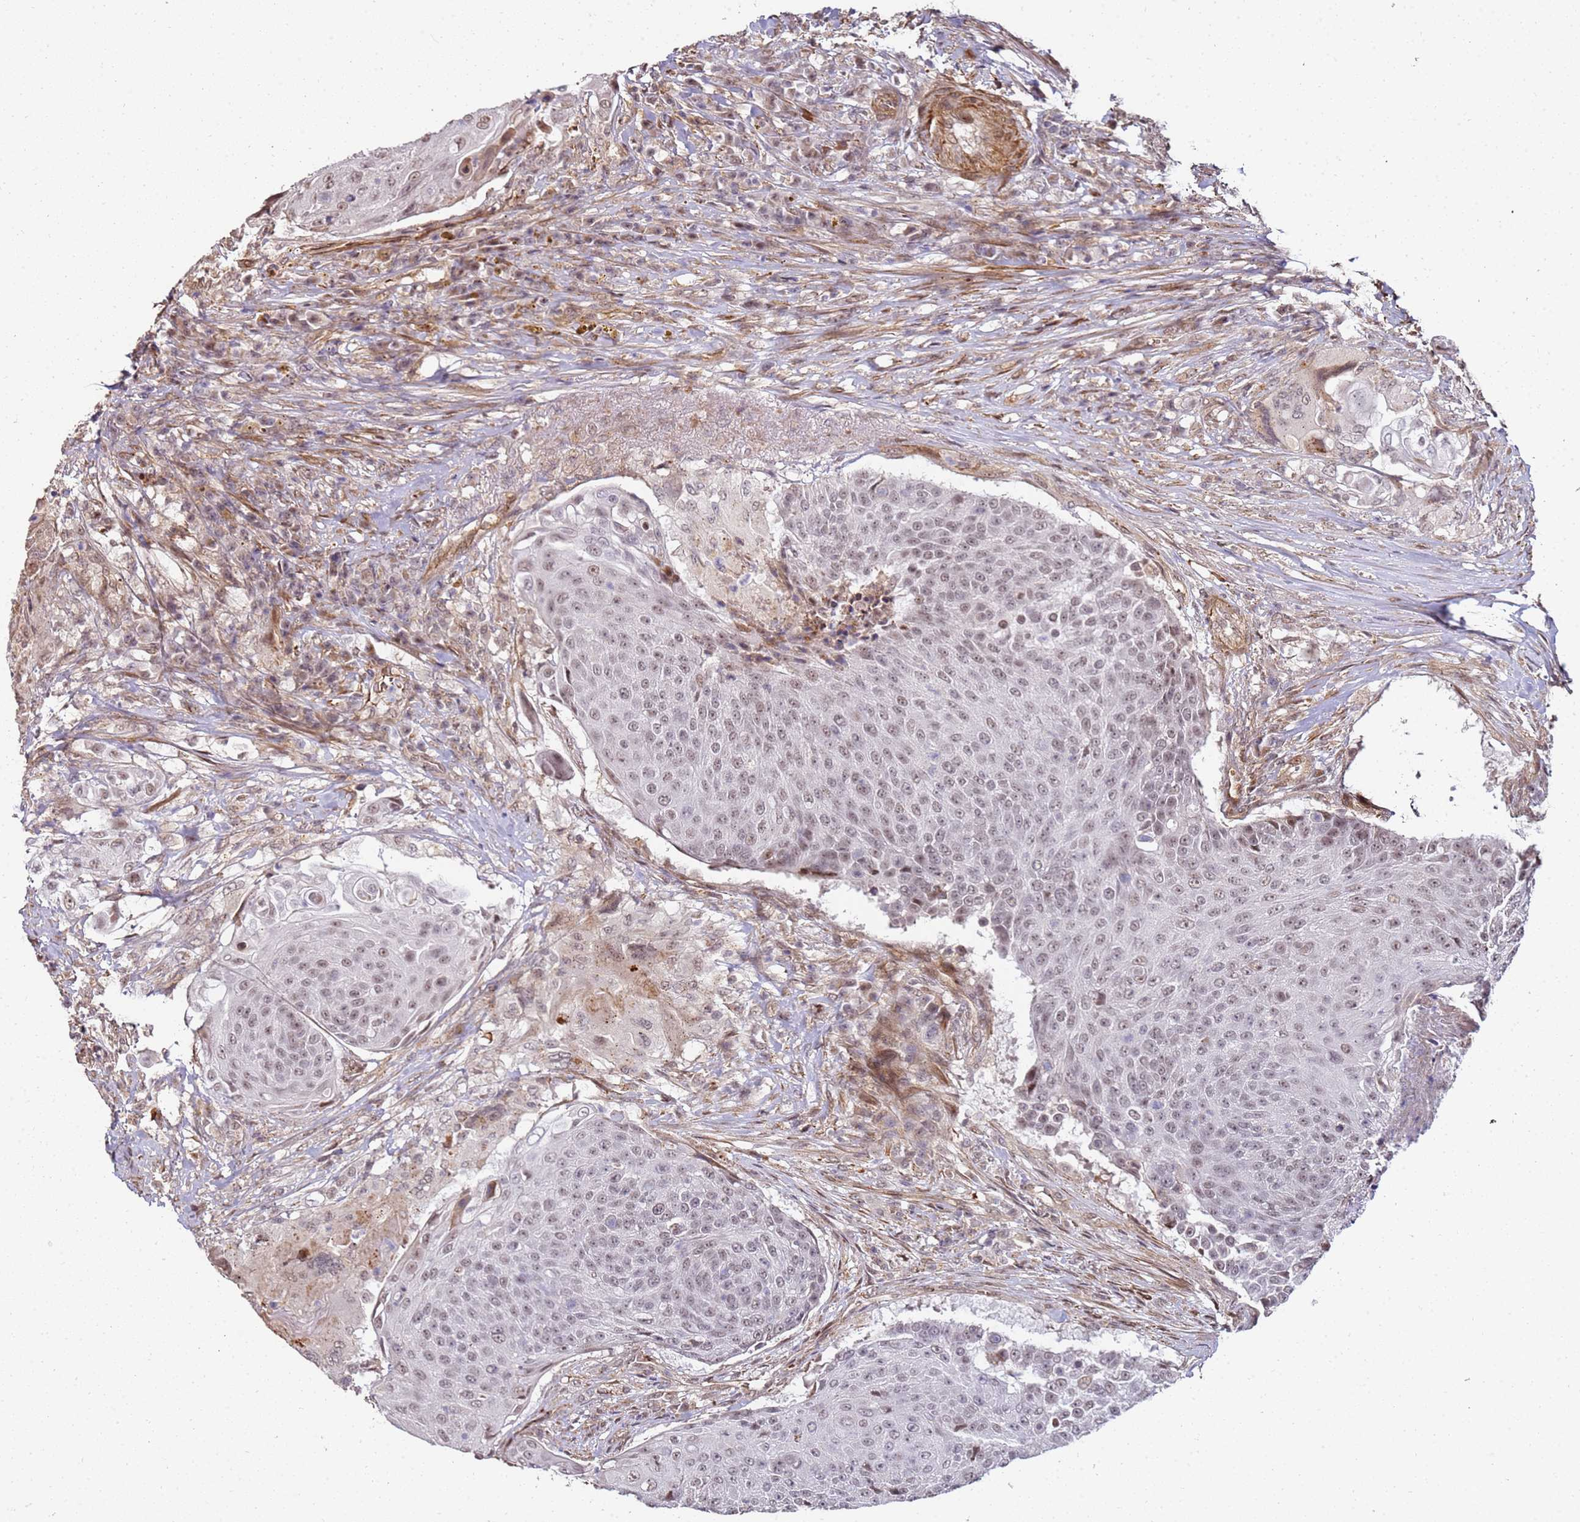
{"staining": {"intensity": "moderate", "quantity": ">75%", "location": "nuclear"}, "tissue": "urothelial cancer", "cell_type": "Tumor cells", "image_type": "cancer", "snomed": [{"axis": "morphology", "description": "Urothelial carcinoma, High grade"}, {"axis": "topography", "description": "Urinary bladder"}], "caption": "The micrograph reveals a brown stain indicating the presence of a protein in the nuclear of tumor cells in high-grade urothelial carcinoma.", "gene": "ST18", "patient": {"sex": "female", "age": 63}}